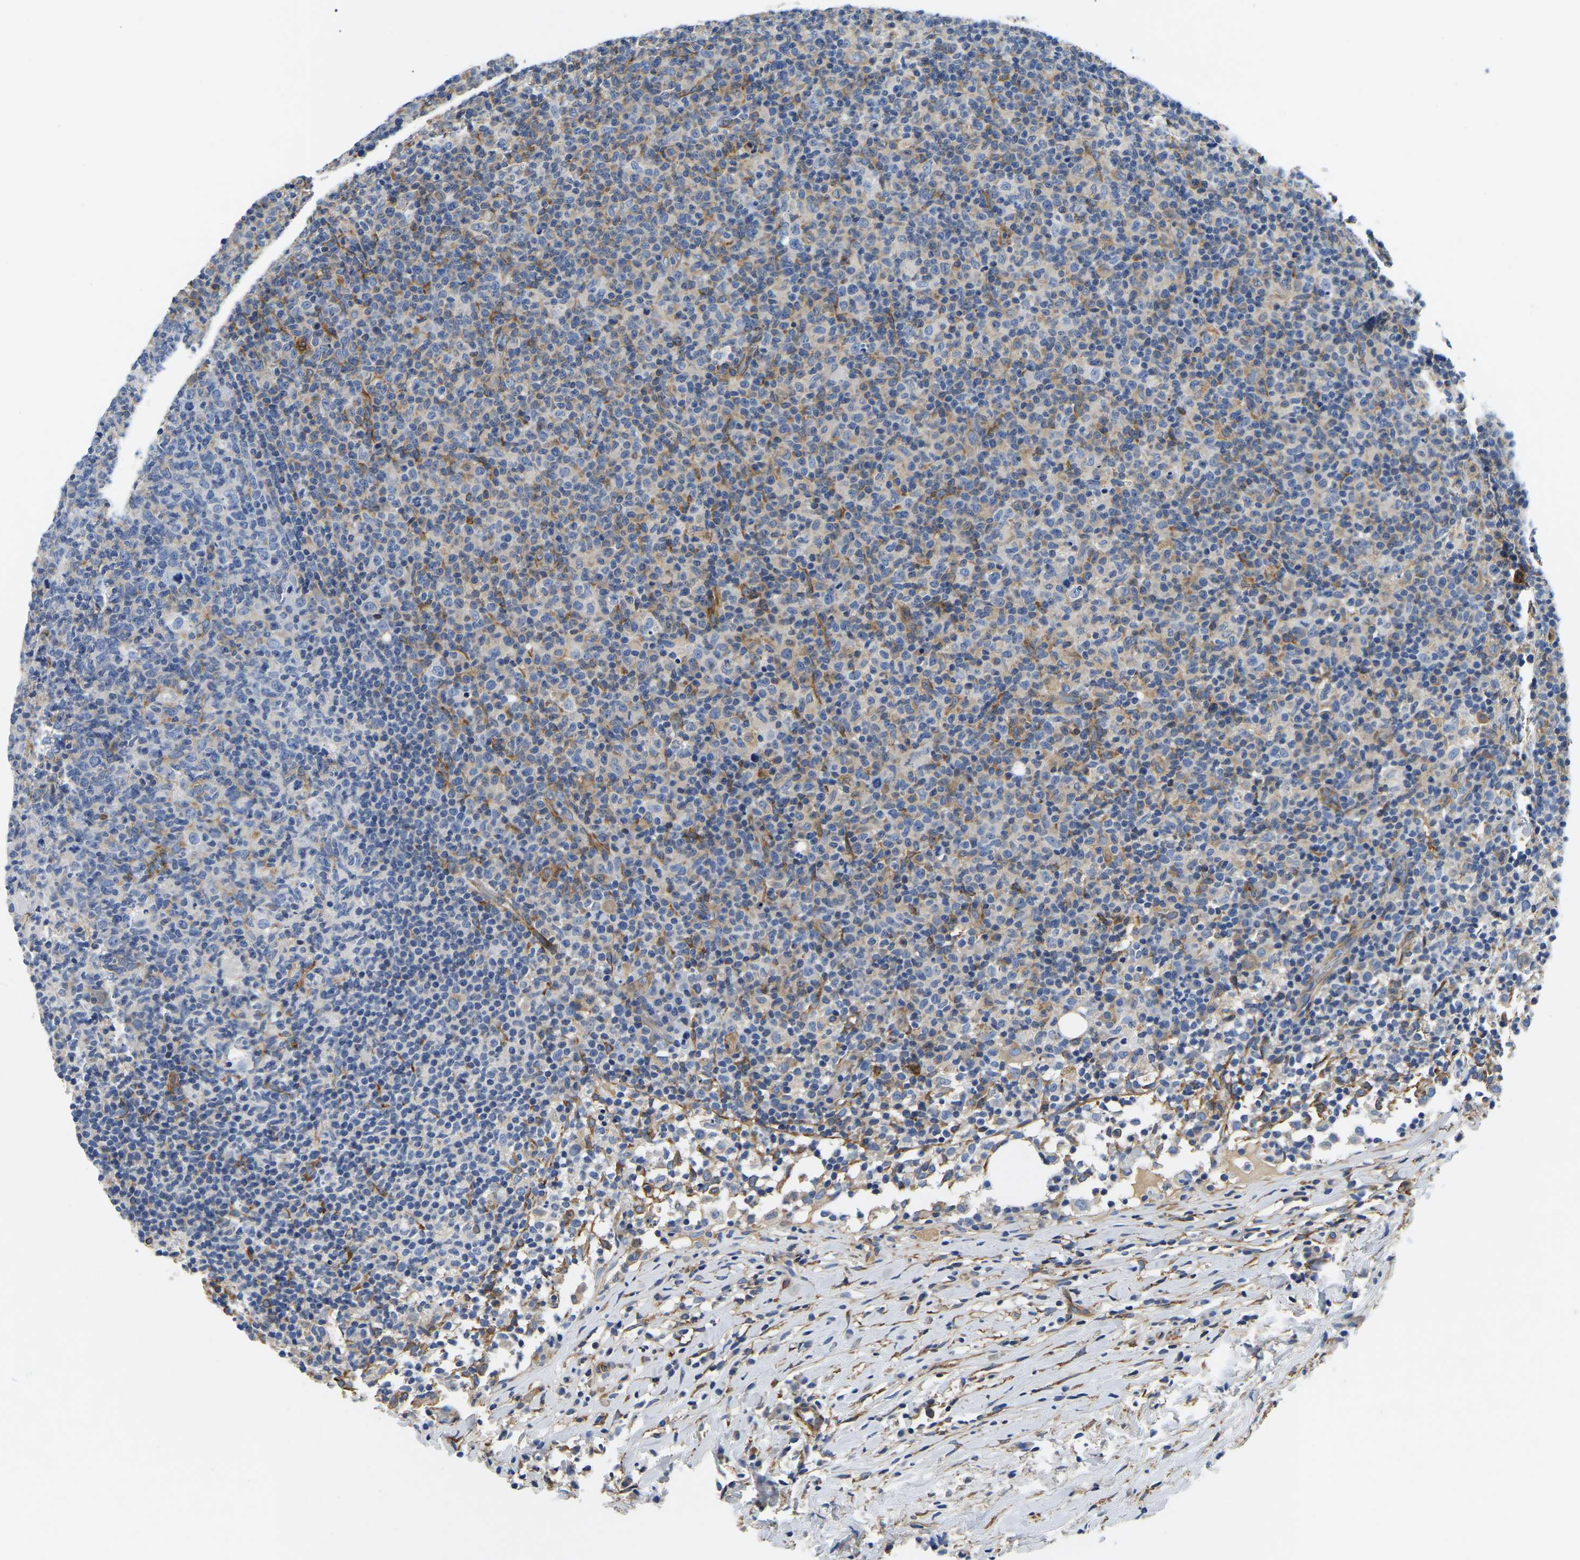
{"staining": {"intensity": "weak", "quantity": "<25%", "location": "cytoplasmic/membranous"}, "tissue": "lymph node", "cell_type": "Germinal center cells", "image_type": "normal", "snomed": [{"axis": "morphology", "description": "Normal tissue, NOS"}, {"axis": "morphology", "description": "Inflammation, NOS"}, {"axis": "topography", "description": "Lymph node"}], "caption": "High power microscopy photomicrograph of an IHC photomicrograph of unremarkable lymph node, revealing no significant expression in germinal center cells. (Brightfield microscopy of DAB (3,3'-diaminobenzidine) immunohistochemistry at high magnification).", "gene": "DUSP8", "patient": {"sex": "male", "age": 55}}